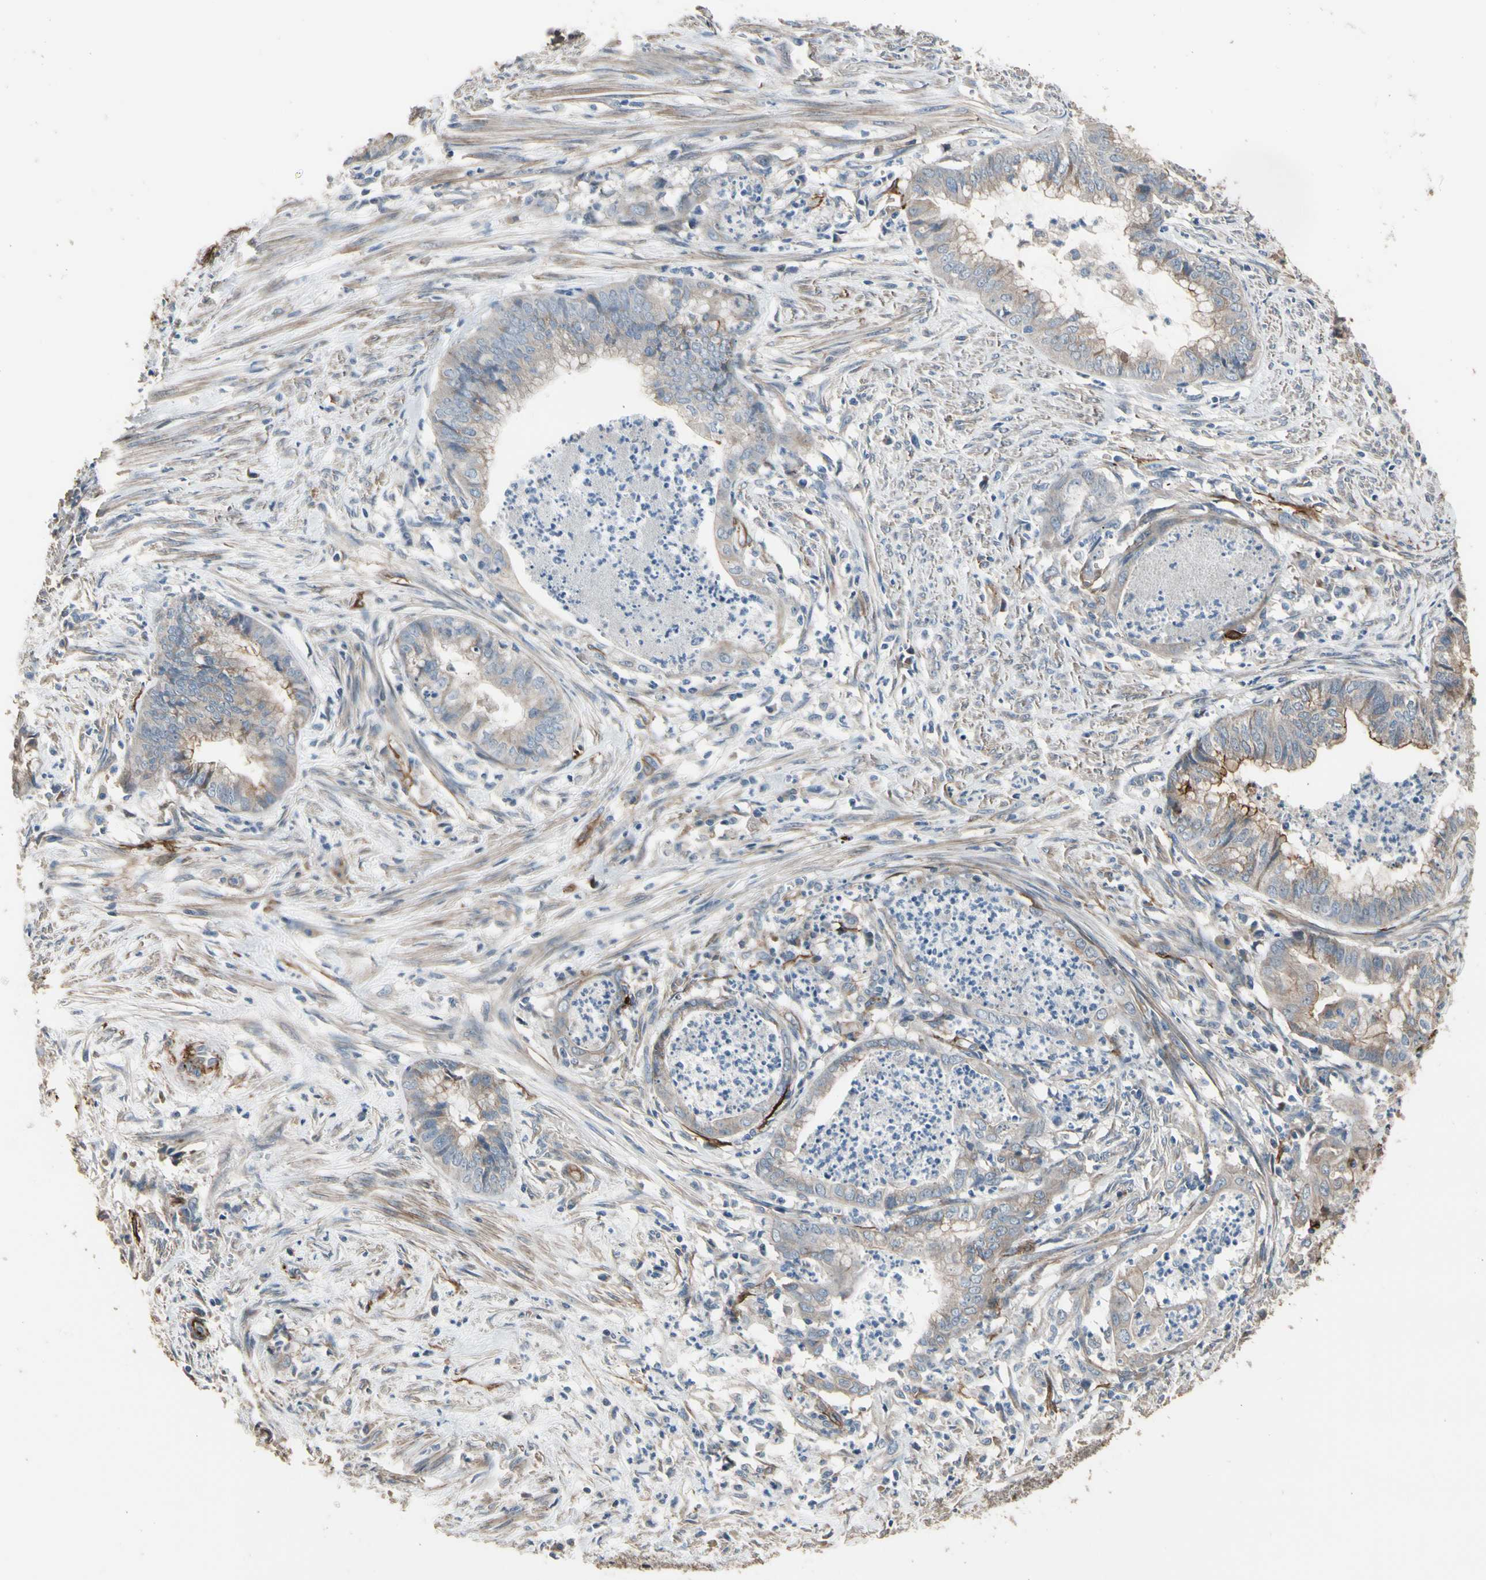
{"staining": {"intensity": "weak", "quantity": ">75%", "location": "cytoplasmic/membranous"}, "tissue": "endometrial cancer", "cell_type": "Tumor cells", "image_type": "cancer", "snomed": [{"axis": "morphology", "description": "Necrosis, NOS"}, {"axis": "morphology", "description": "Adenocarcinoma, NOS"}, {"axis": "topography", "description": "Endometrium"}], "caption": "Endometrial adenocarcinoma was stained to show a protein in brown. There is low levels of weak cytoplasmic/membranous staining in approximately >75% of tumor cells. (DAB IHC, brown staining for protein, blue staining for nuclei).", "gene": "SUSD2", "patient": {"sex": "female", "age": 79}}